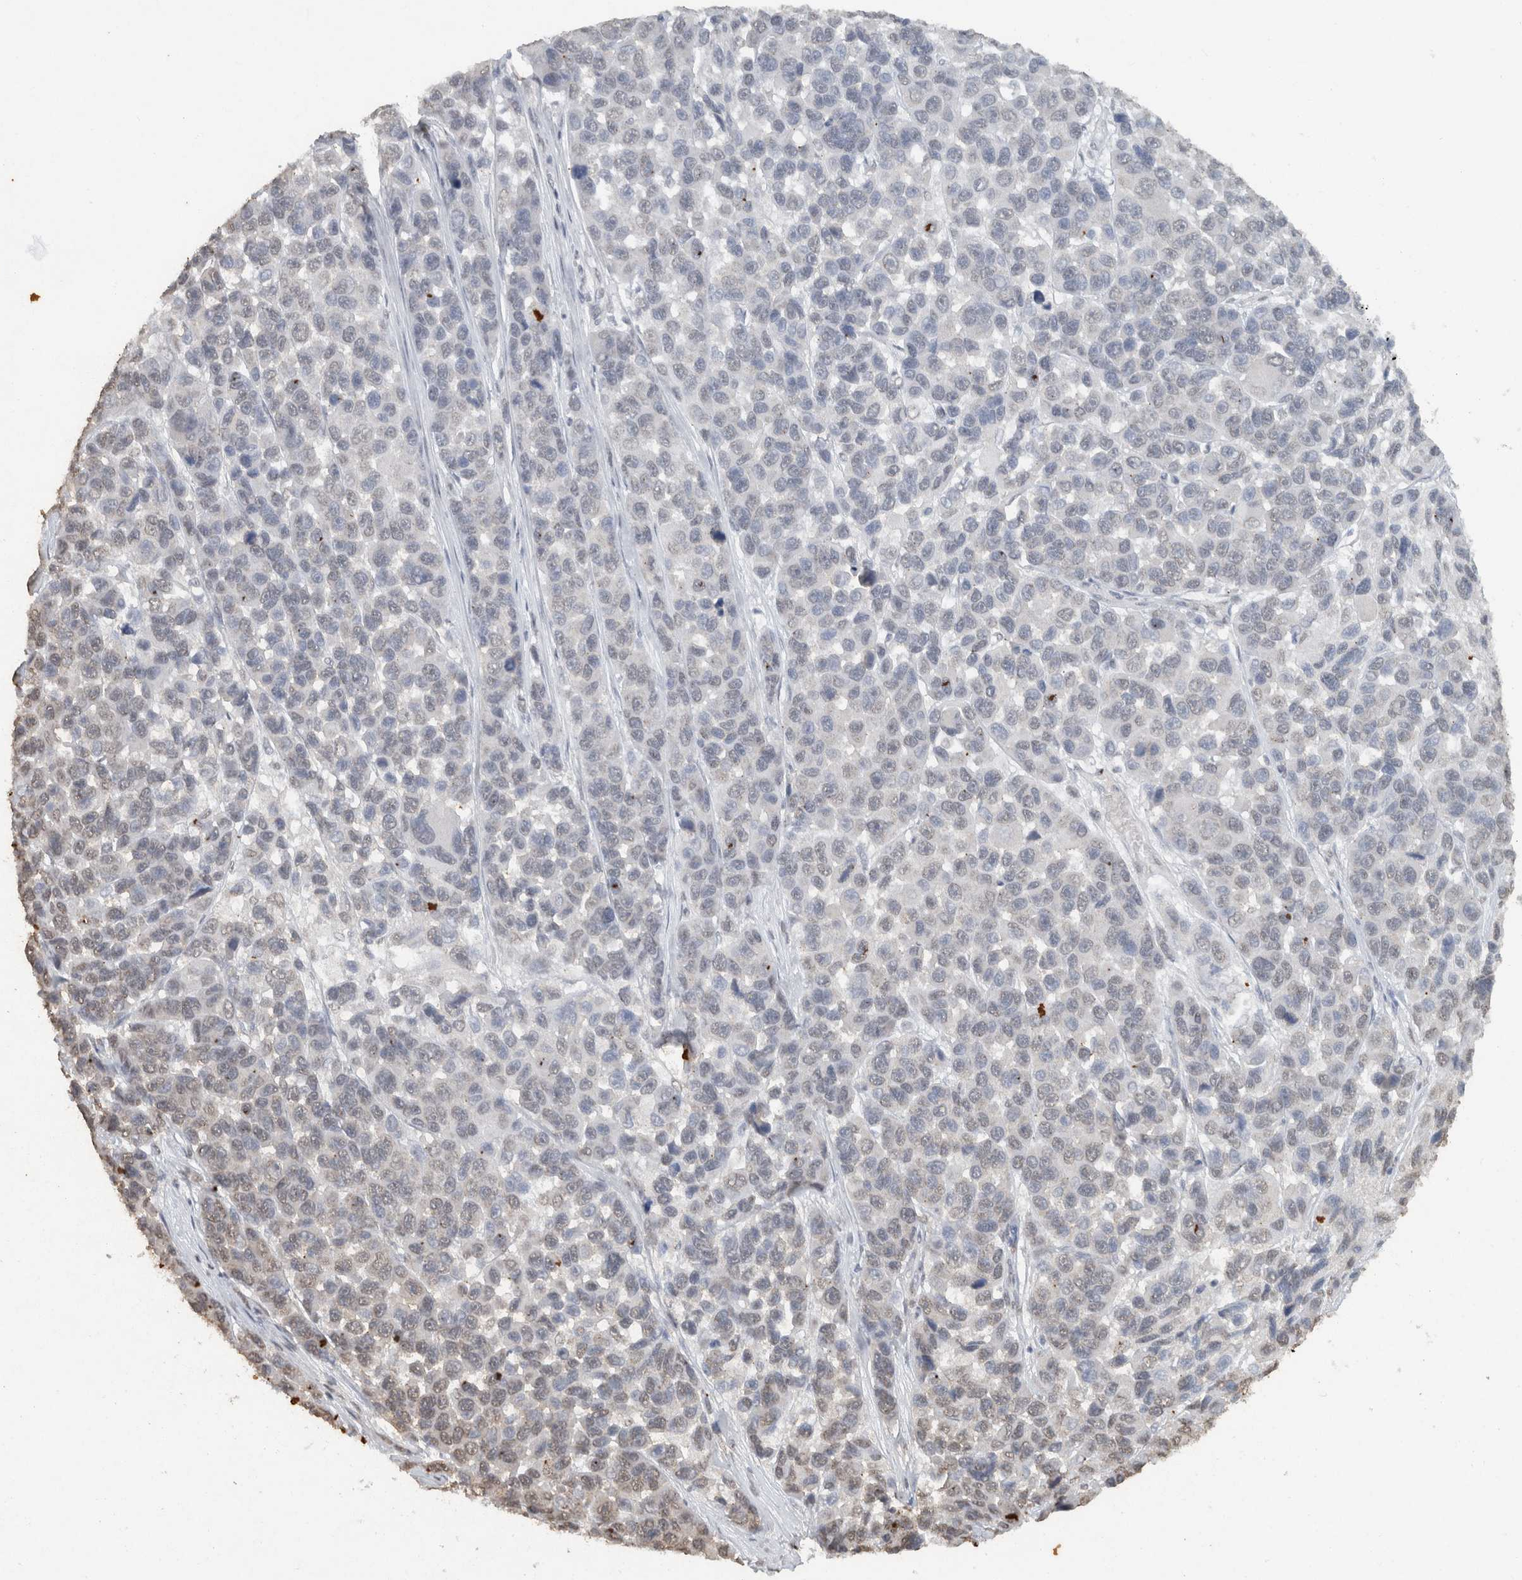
{"staining": {"intensity": "negative", "quantity": "none", "location": "none"}, "tissue": "melanoma", "cell_type": "Tumor cells", "image_type": "cancer", "snomed": [{"axis": "morphology", "description": "Malignant melanoma, NOS"}, {"axis": "topography", "description": "Skin"}], "caption": "Malignant melanoma stained for a protein using immunohistochemistry (IHC) demonstrates no expression tumor cells.", "gene": "HAND2", "patient": {"sex": "male", "age": 53}}